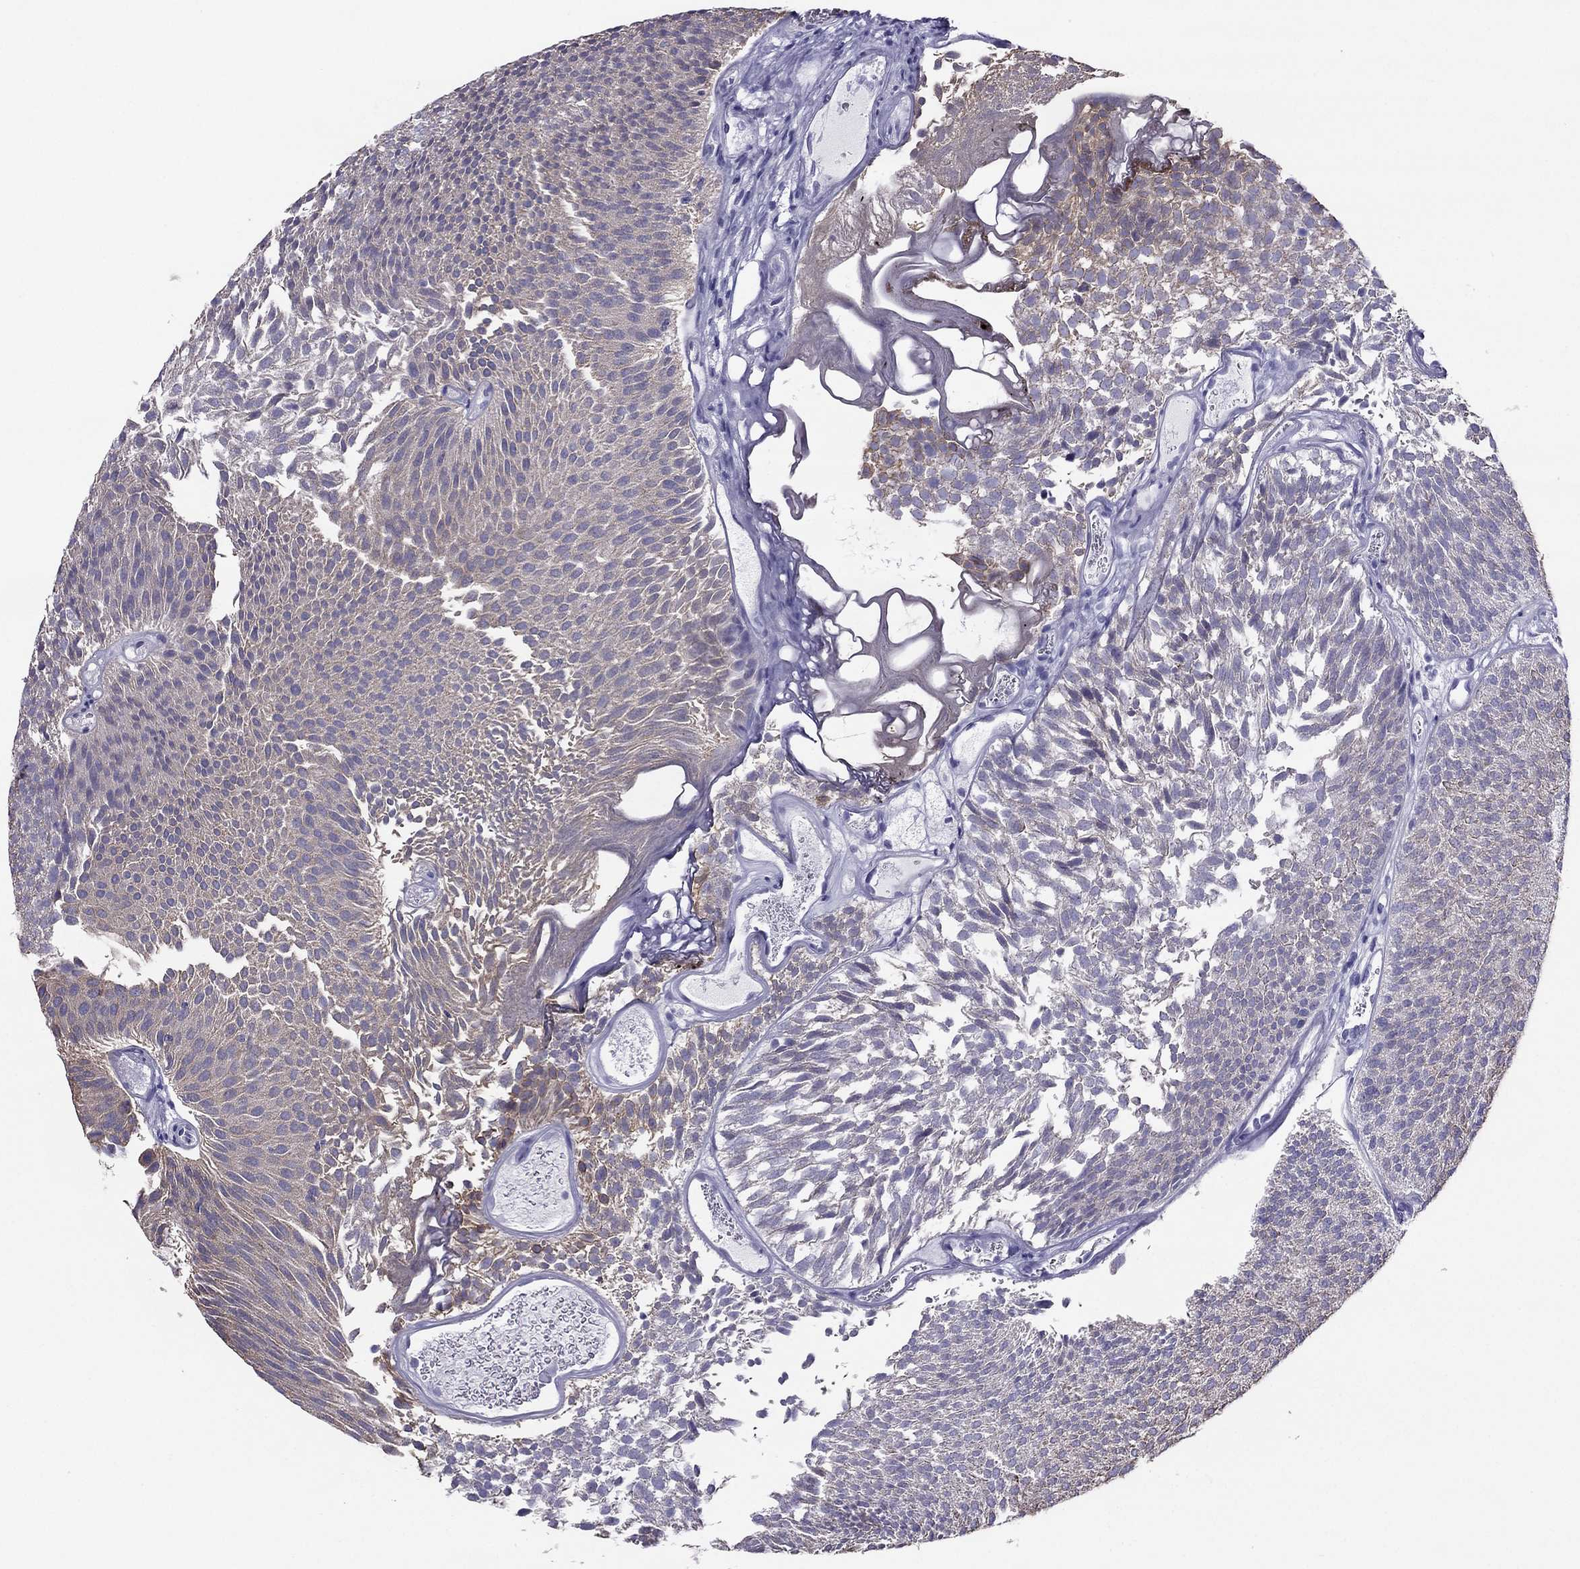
{"staining": {"intensity": "weak", "quantity": "<25%", "location": "cytoplasmic/membranous"}, "tissue": "urothelial cancer", "cell_type": "Tumor cells", "image_type": "cancer", "snomed": [{"axis": "morphology", "description": "Urothelial carcinoma, Low grade"}, {"axis": "topography", "description": "Urinary bladder"}], "caption": "The micrograph reveals no staining of tumor cells in urothelial cancer. (Stains: DAB (3,3'-diaminobenzidine) IHC with hematoxylin counter stain, Microscopy: brightfield microscopy at high magnification).", "gene": "MAEL", "patient": {"sex": "male", "age": 52}}